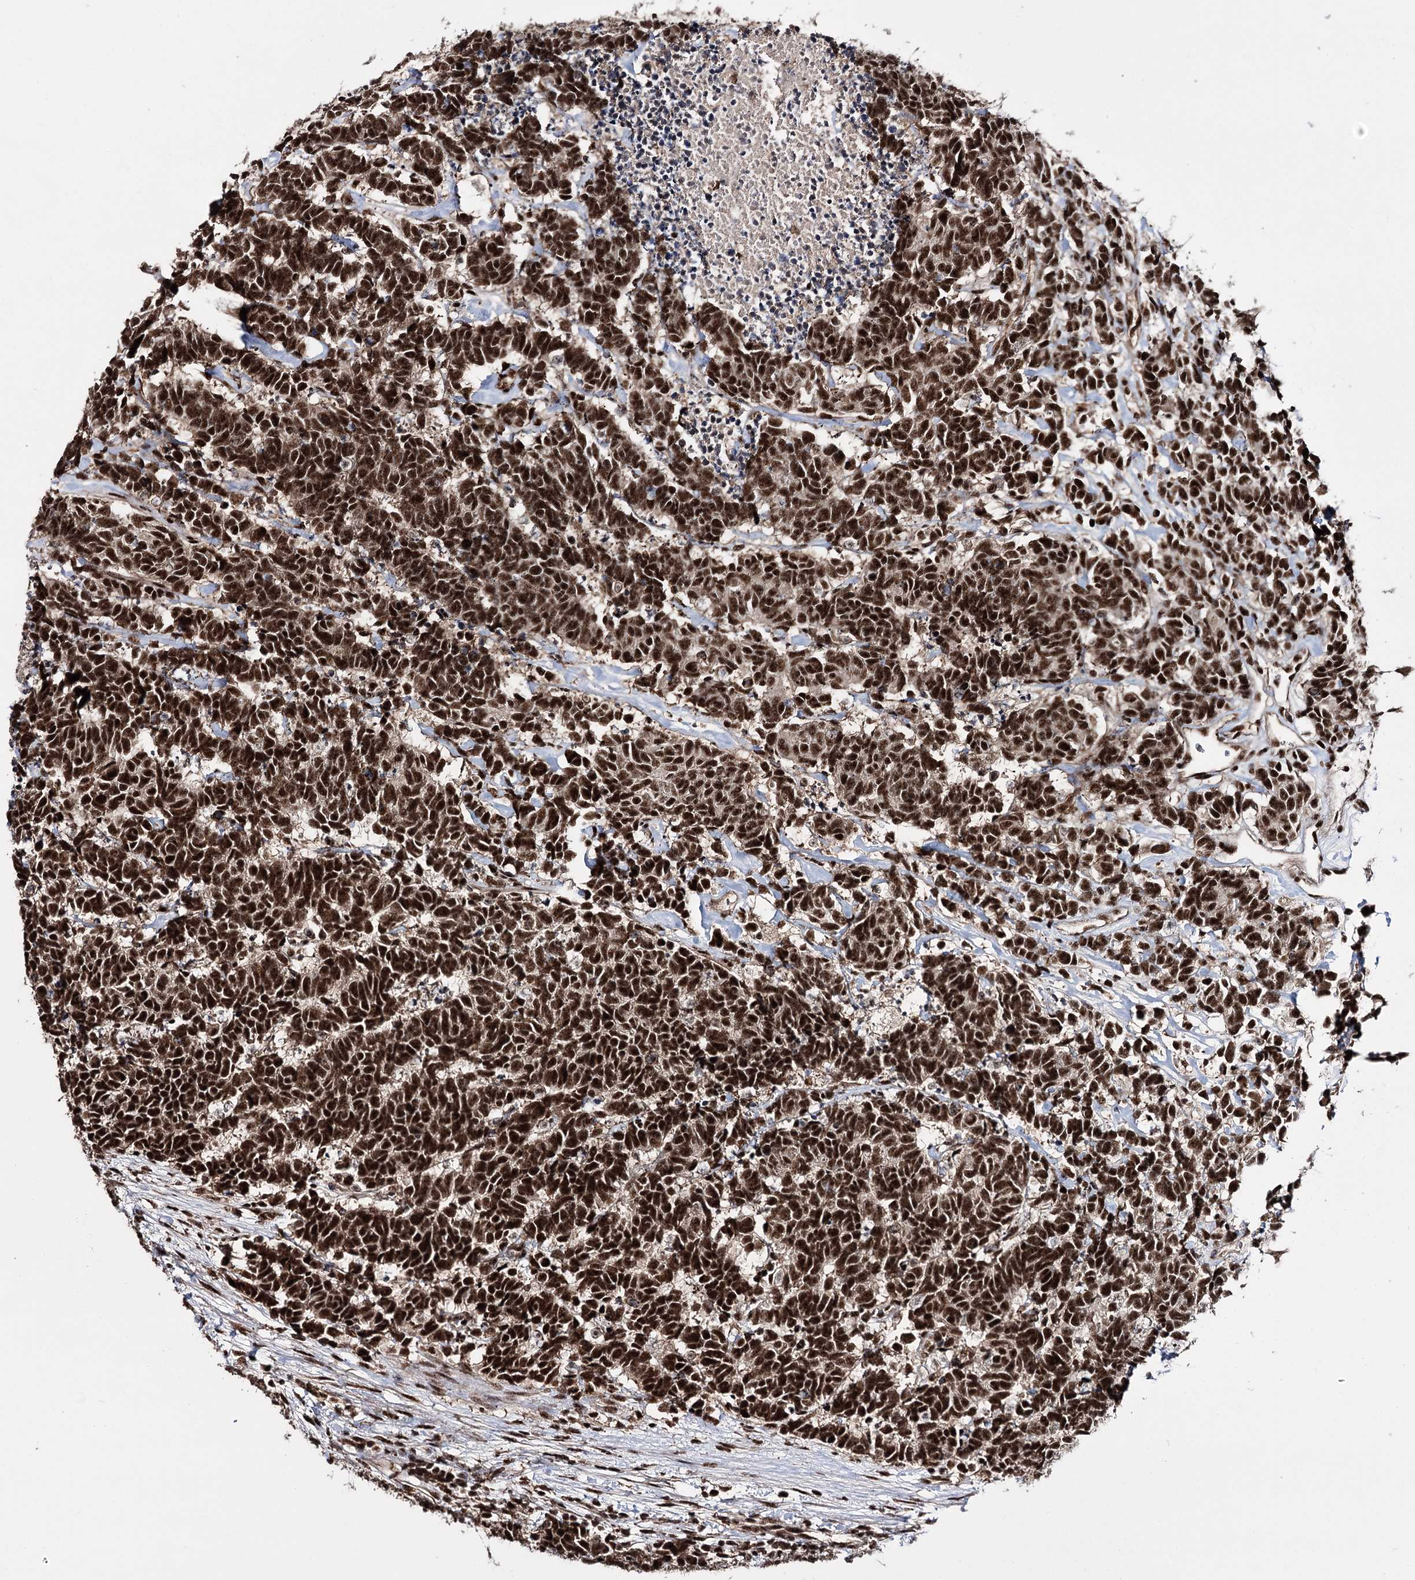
{"staining": {"intensity": "strong", "quantity": ">75%", "location": "nuclear"}, "tissue": "carcinoid", "cell_type": "Tumor cells", "image_type": "cancer", "snomed": [{"axis": "morphology", "description": "Carcinoma, NOS"}, {"axis": "morphology", "description": "Carcinoid, malignant, NOS"}, {"axis": "topography", "description": "Urinary bladder"}], "caption": "A brown stain shows strong nuclear expression of a protein in carcinoid tumor cells.", "gene": "PRPF40A", "patient": {"sex": "male", "age": 57}}